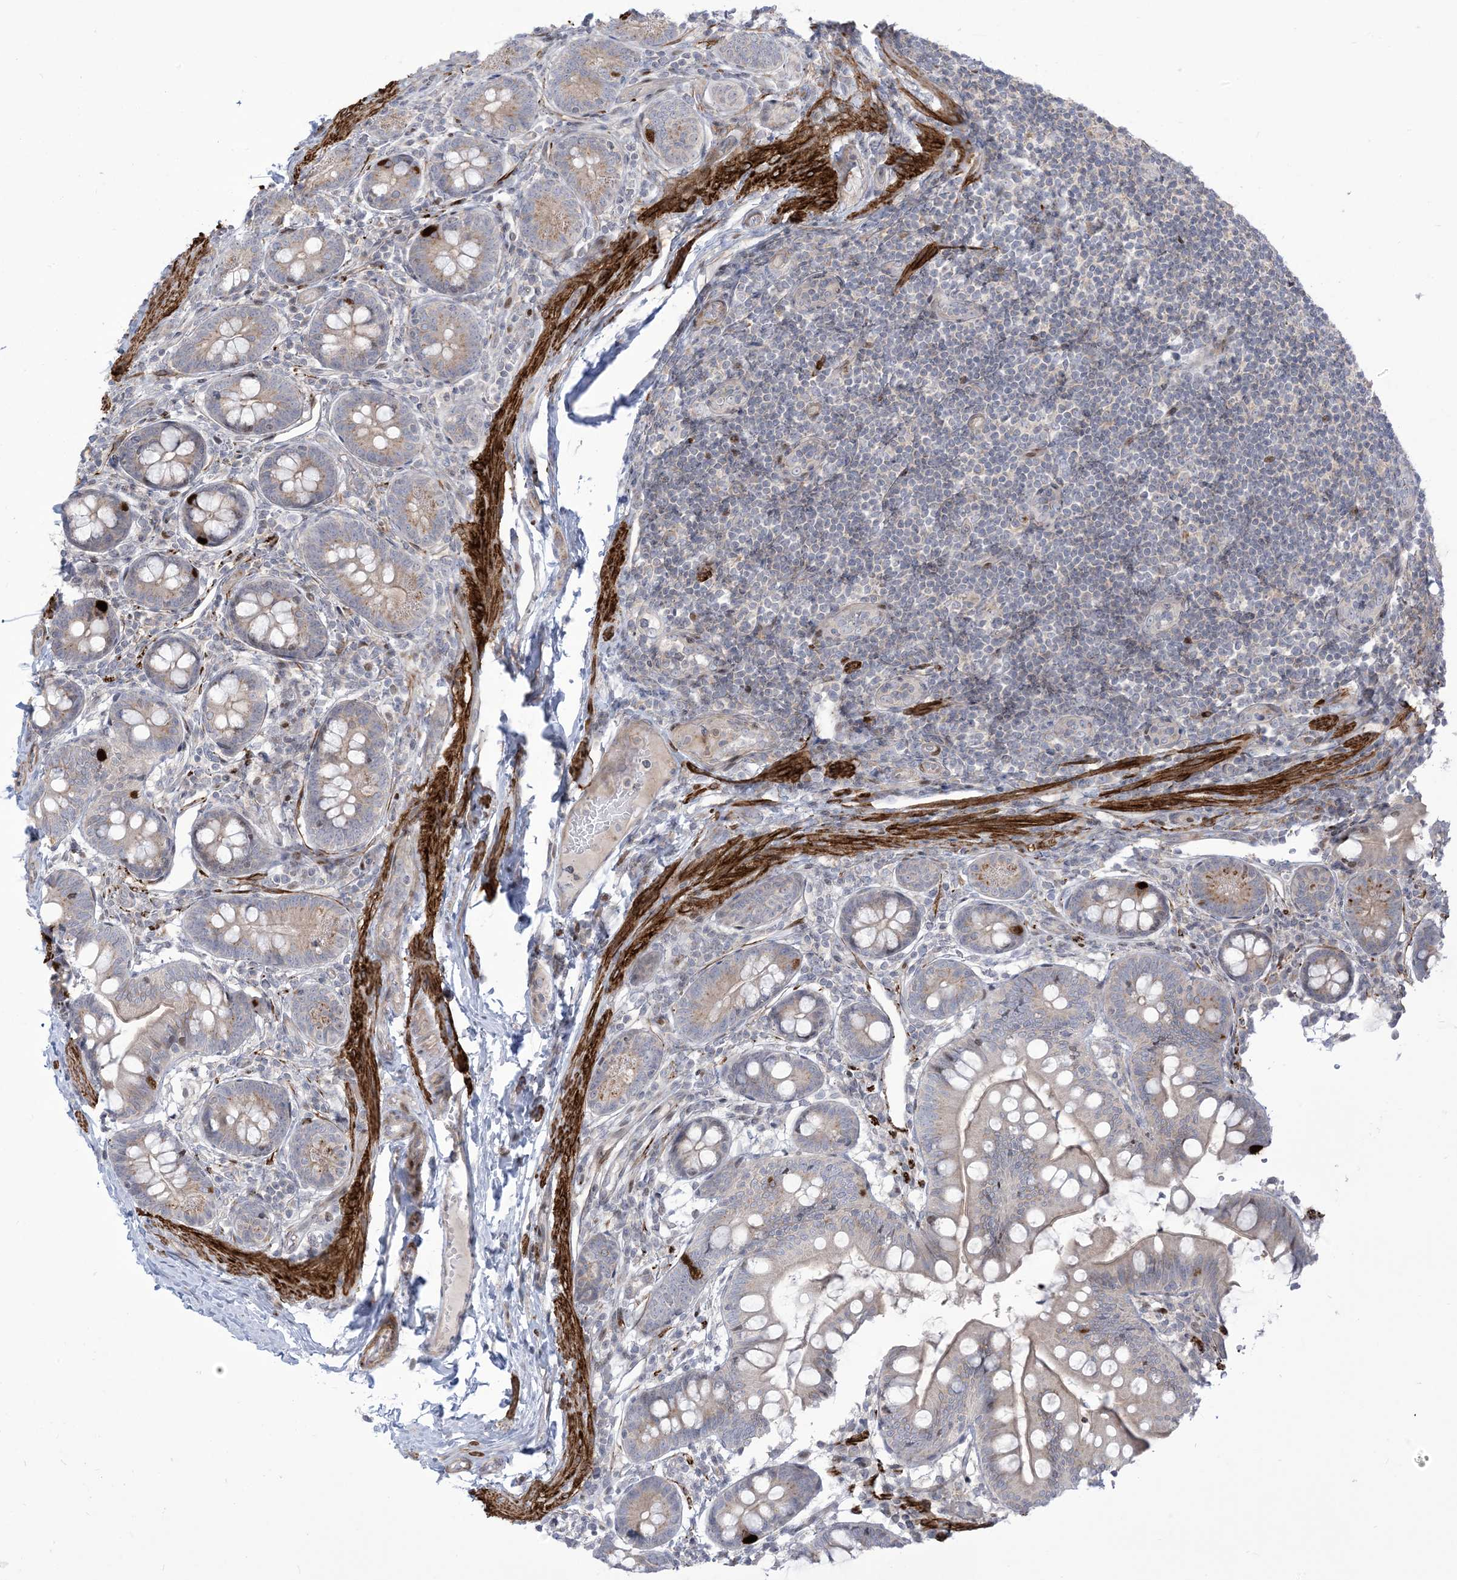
{"staining": {"intensity": "moderate", "quantity": "<25%", "location": "cytoplasmic/membranous"}, "tissue": "small intestine", "cell_type": "Glandular cells", "image_type": "normal", "snomed": [{"axis": "morphology", "description": "Normal tissue, NOS"}, {"axis": "topography", "description": "Small intestine"}], "caption": "A high-resolution photomicrograph shows IHC staining of normal small intestine, which exhibits moderate cytoplasmic/membranous staining in about <25% of glandular cells.", "gene": "AFTPH", "patient": {"sex": "male", "age": 7}}